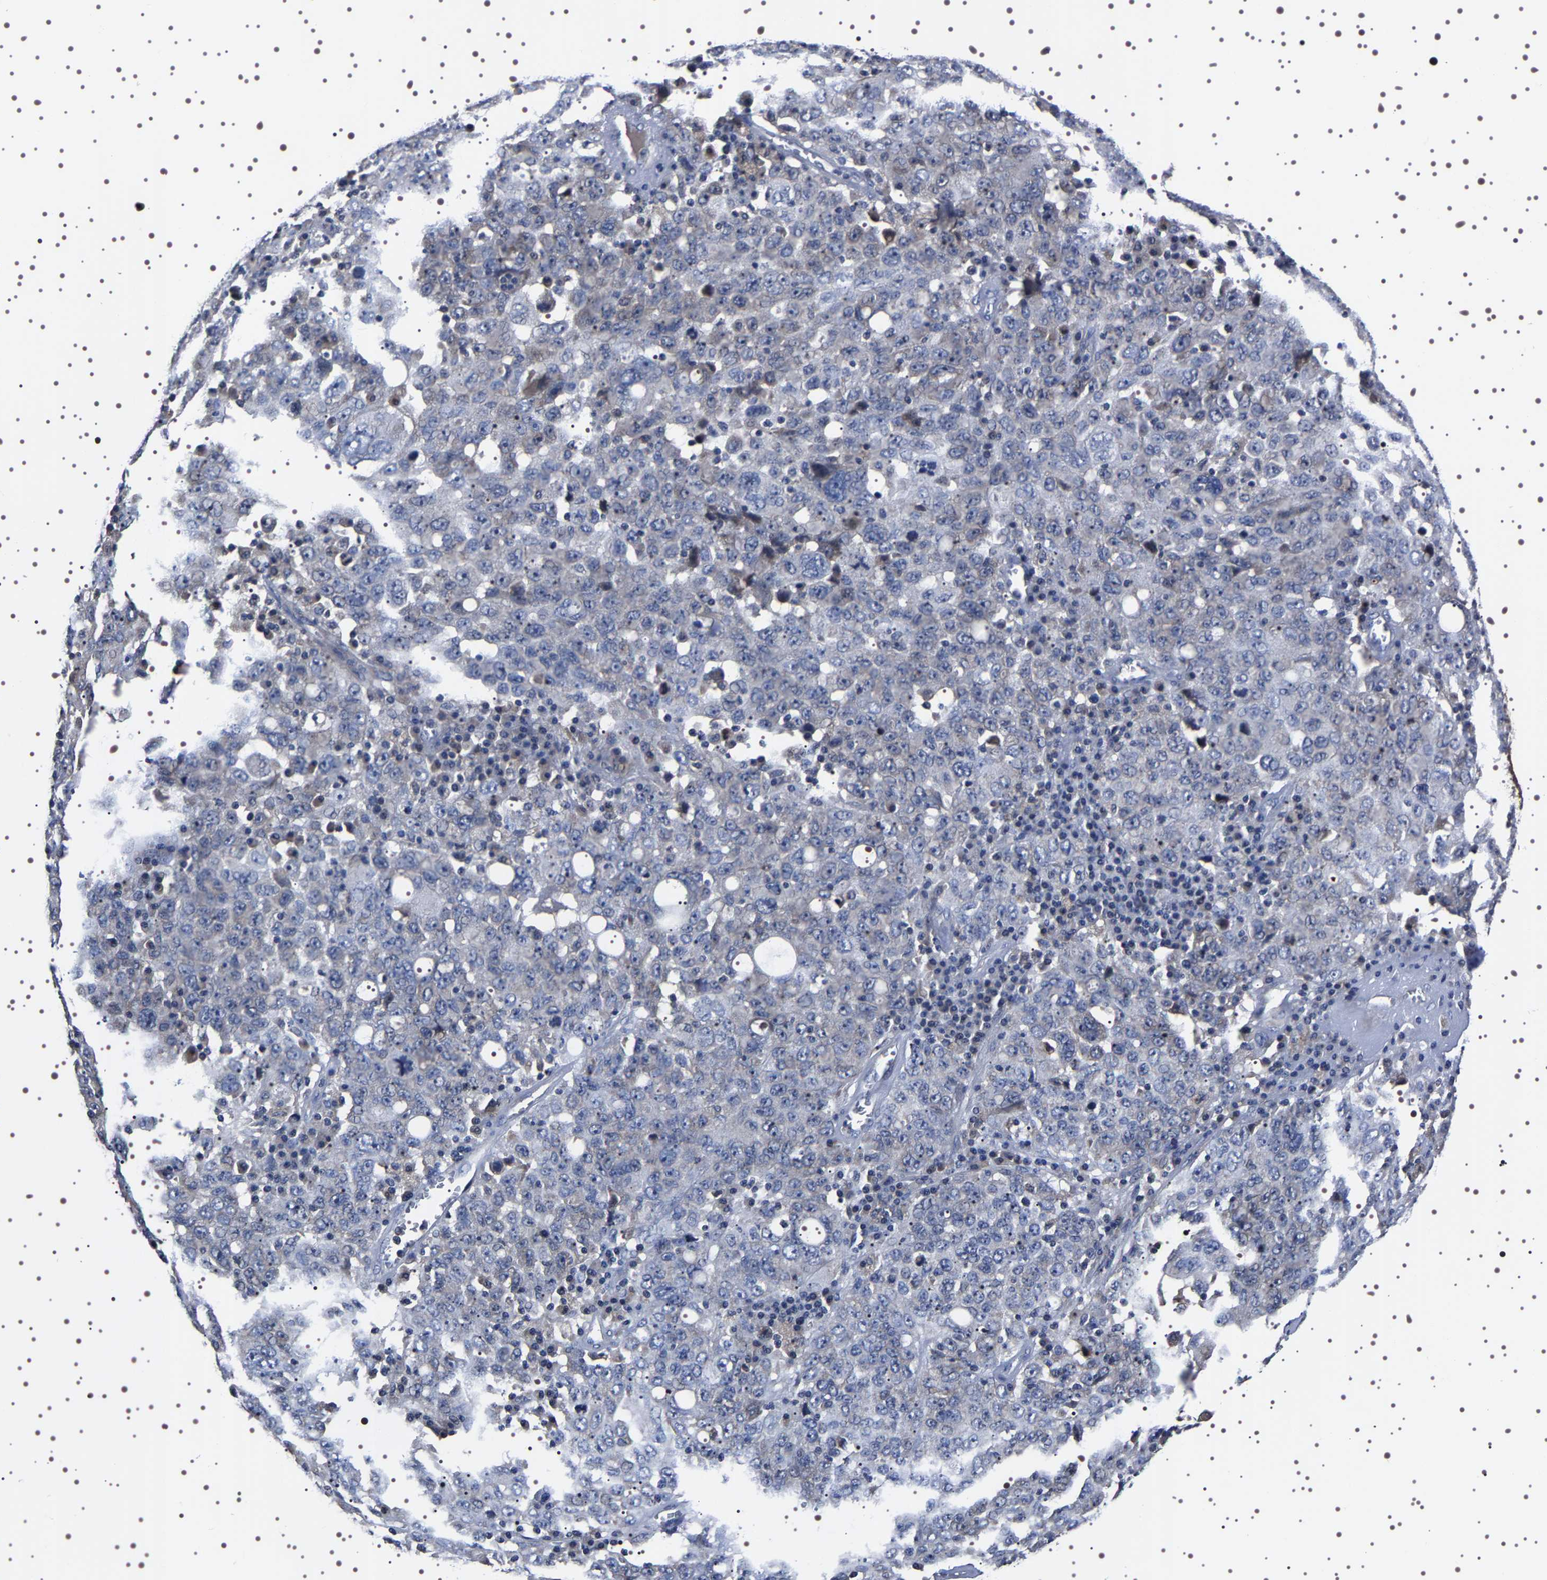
{"staining": {"intensity": "negative", "quantity": "none", "location": "none"}, "tissue": "ovarian cancer", "cell_type": "Tumor cells", "image_type": "cancer", "snomed": [{"axis": "morphology", "description": "Carcinoma, endometroid"}, {"axis": "topography", "description": "Ovary"}], "caption": "DAB (3,3'-diaminobenzidine) immunohistochemical staining of ovarian cancer (endometroid carcinoma) shows no significant staining in tumor cells. (Immunohistochemistry (ihc), brightfield microscopy, high magnification).", "gene": "TARBP1", "patient": {"sex": "female", "age": 62}}